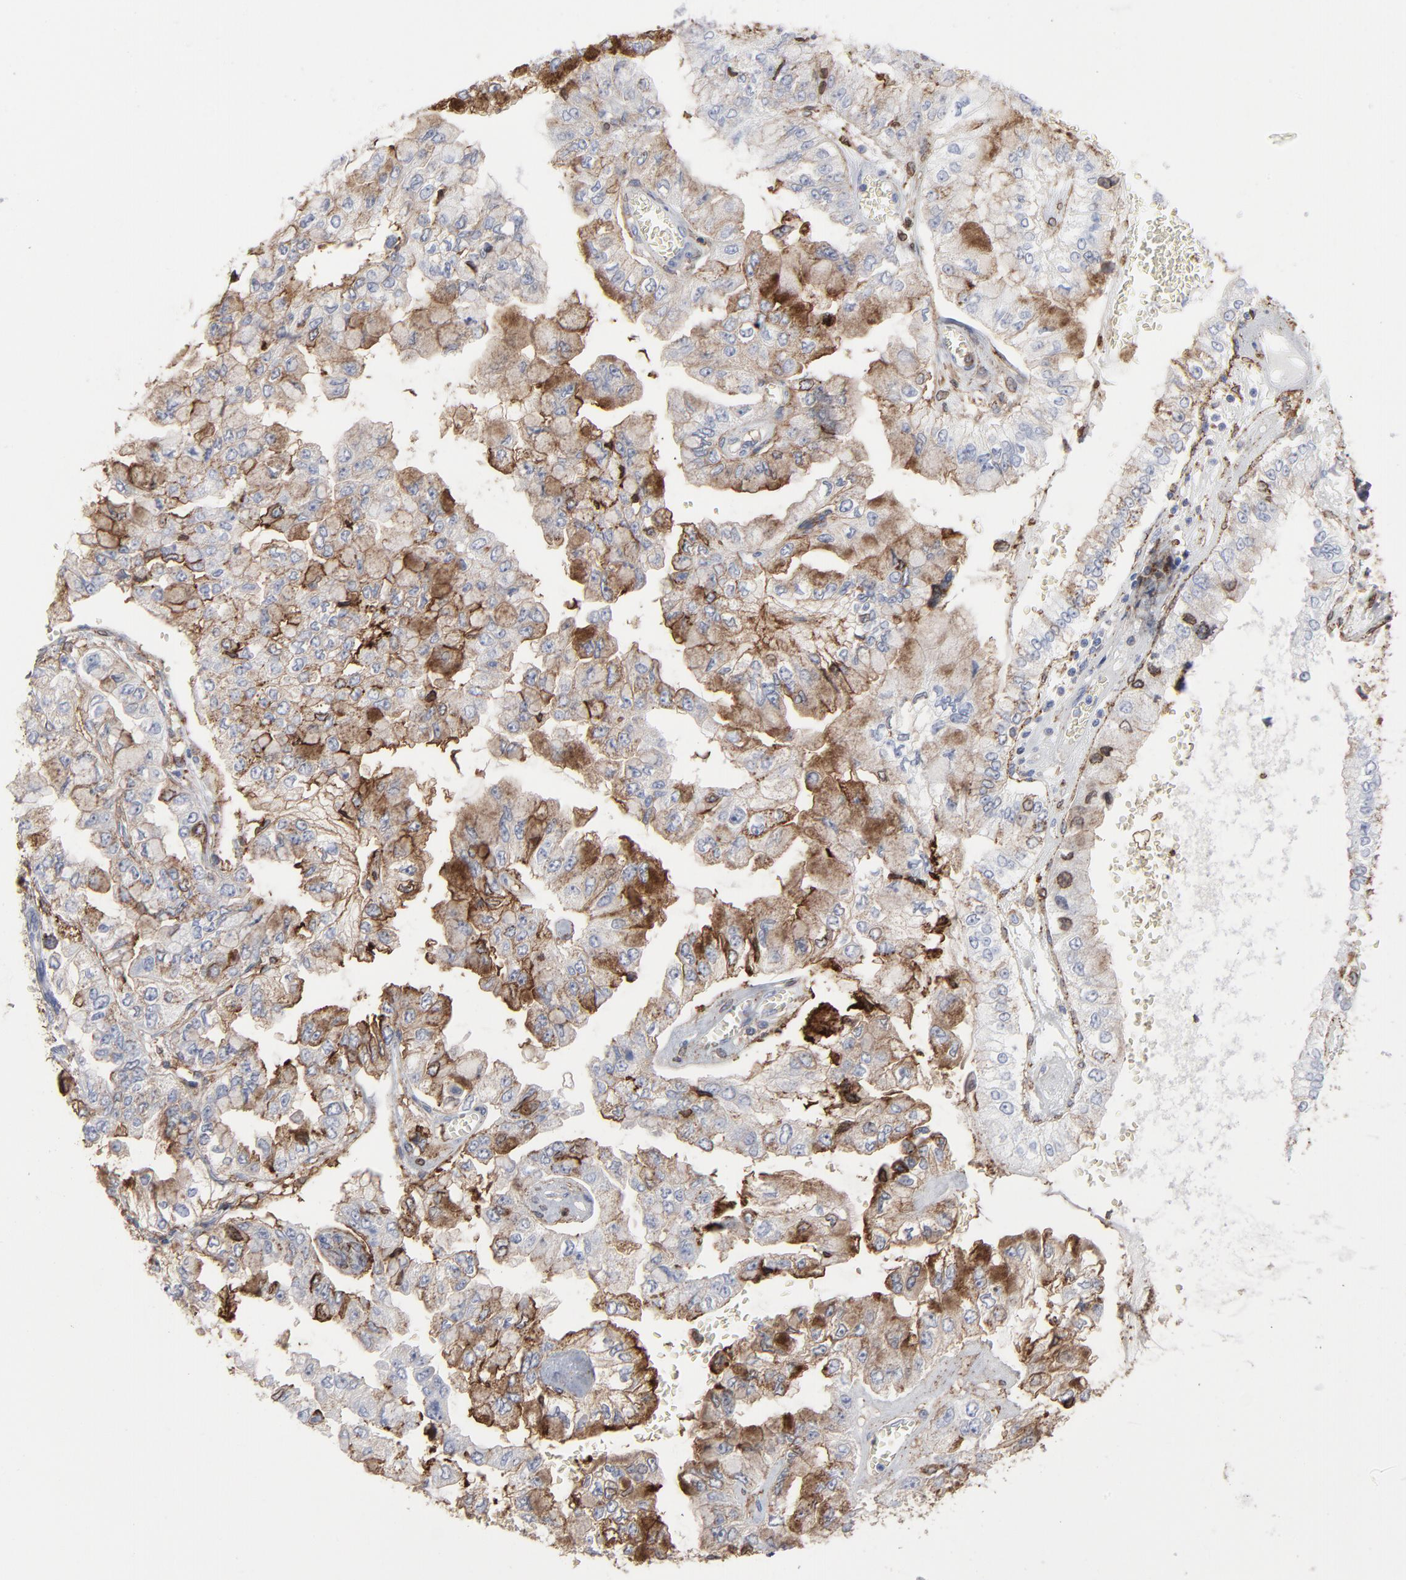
{"staining": {"intensity": "moderate", "quantity": "25%-75%", "location": "cytoplasmic/membranous"}, "tissue": "liver cancer", "cell_type": "Tumor cells", "image_type": "cancer", "snomed": [{"axis": "morphology", "description": "Cholangiocarcinoma"}, {"axis": "topography", "description": "Liver"}], "caption": "A brown stain highlights moderate cytoplasmic/membranous staining of a protein in cholangiocarcinoma (liver) tumor cells. (brown staining indicates protein expression, while blue staining denotes nuclei).", "gene": "ANXA5", "patient": {"sex": "female", "age": 79}}